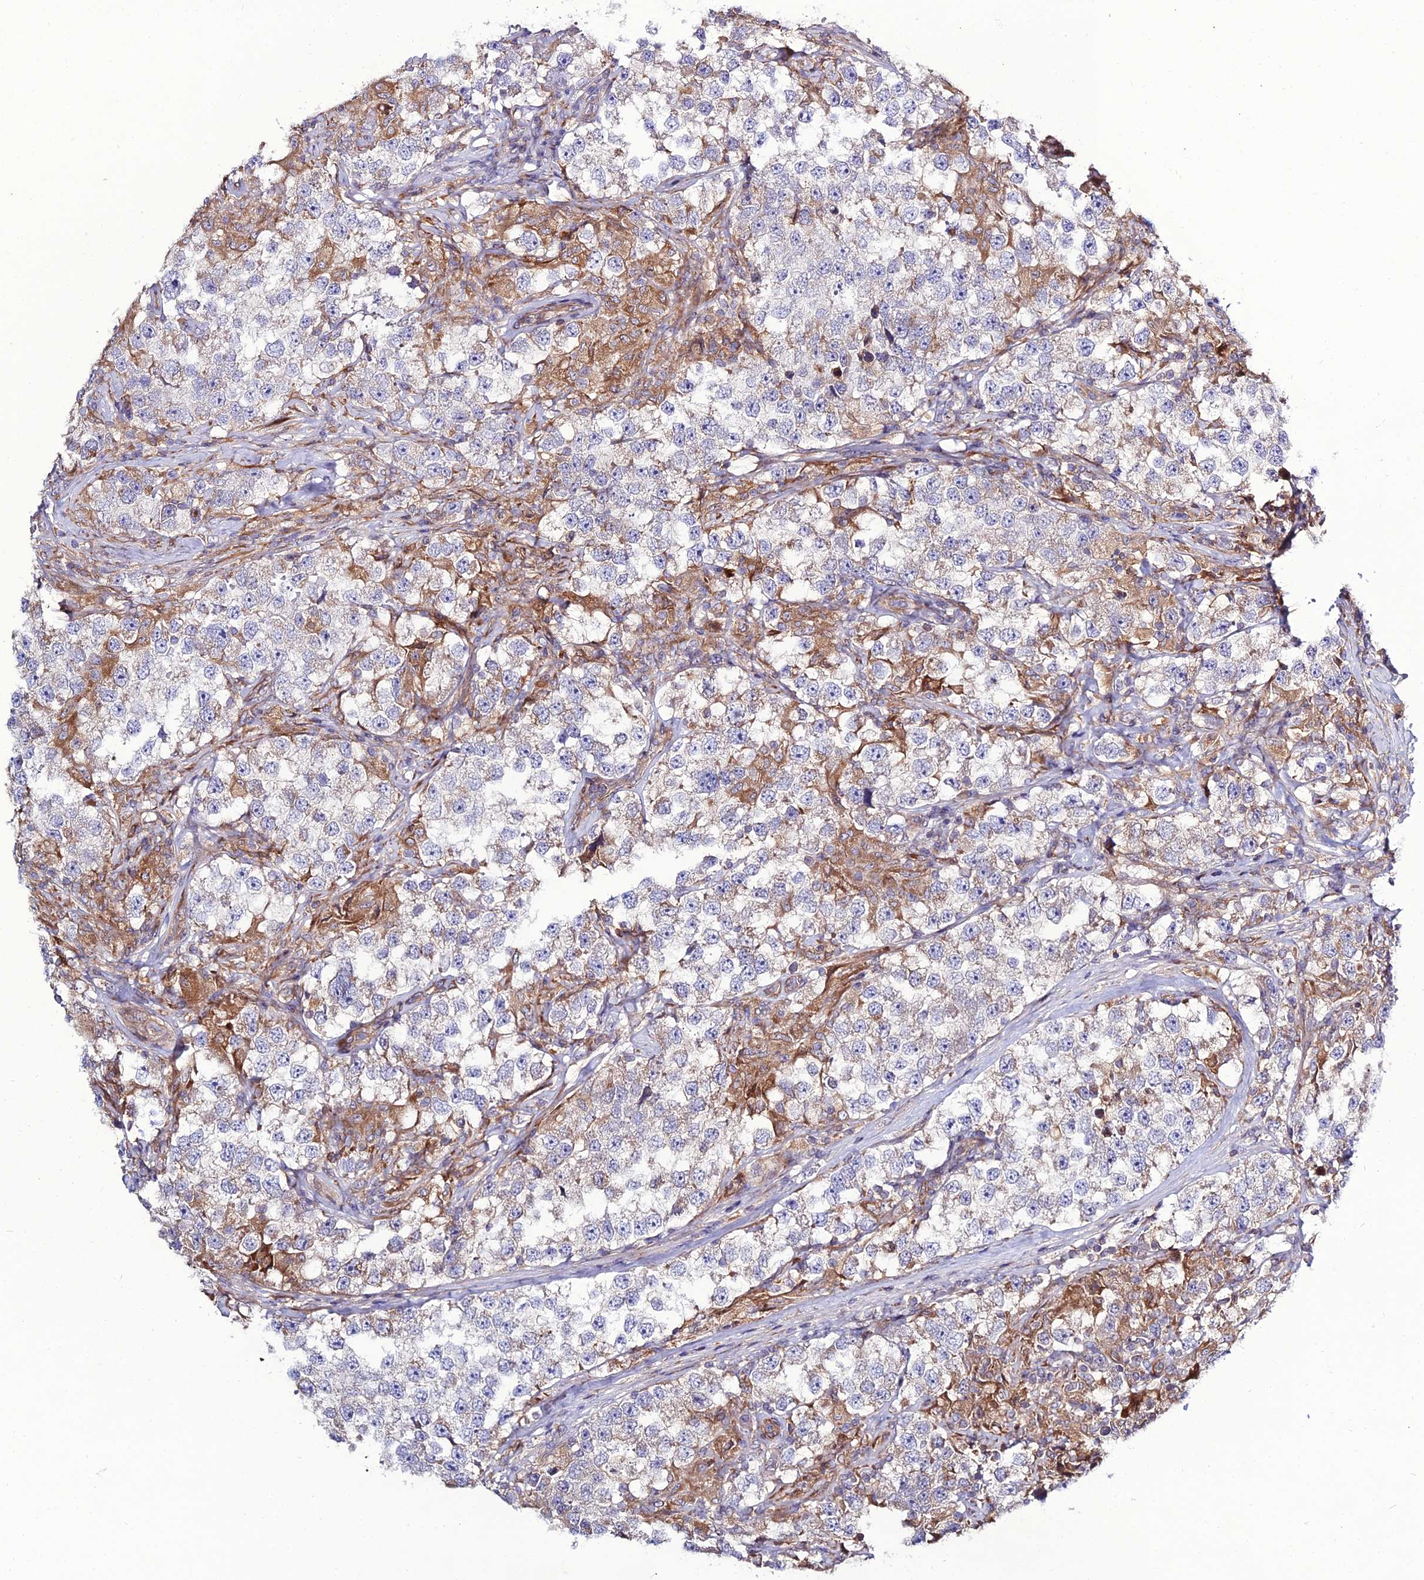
{"staining": {"intensity": "weak", "quantity": "<25%", "location": "cytoplasmic/membranous"}, "tissue": "testis cancer", "cell_type": "Tumor cells", "image_type": "cancer", "snomed": [{"axis": "morphology", "description": "Seminoma, NOS"}, {"axis": "topography", "description": "Testis"}], "caption": "The micrograph displays no staining of tumor cells in seminoma (testis). Brightfield microscopy of immunohistochemistry (IHC) stained with DAB (3,3'-diaminobenzidine) (brown) and hematoxylin (blue), captured at high magnification.", "gene": "ARL6IP1", "patient": {"sex": "male", "age": 46}}